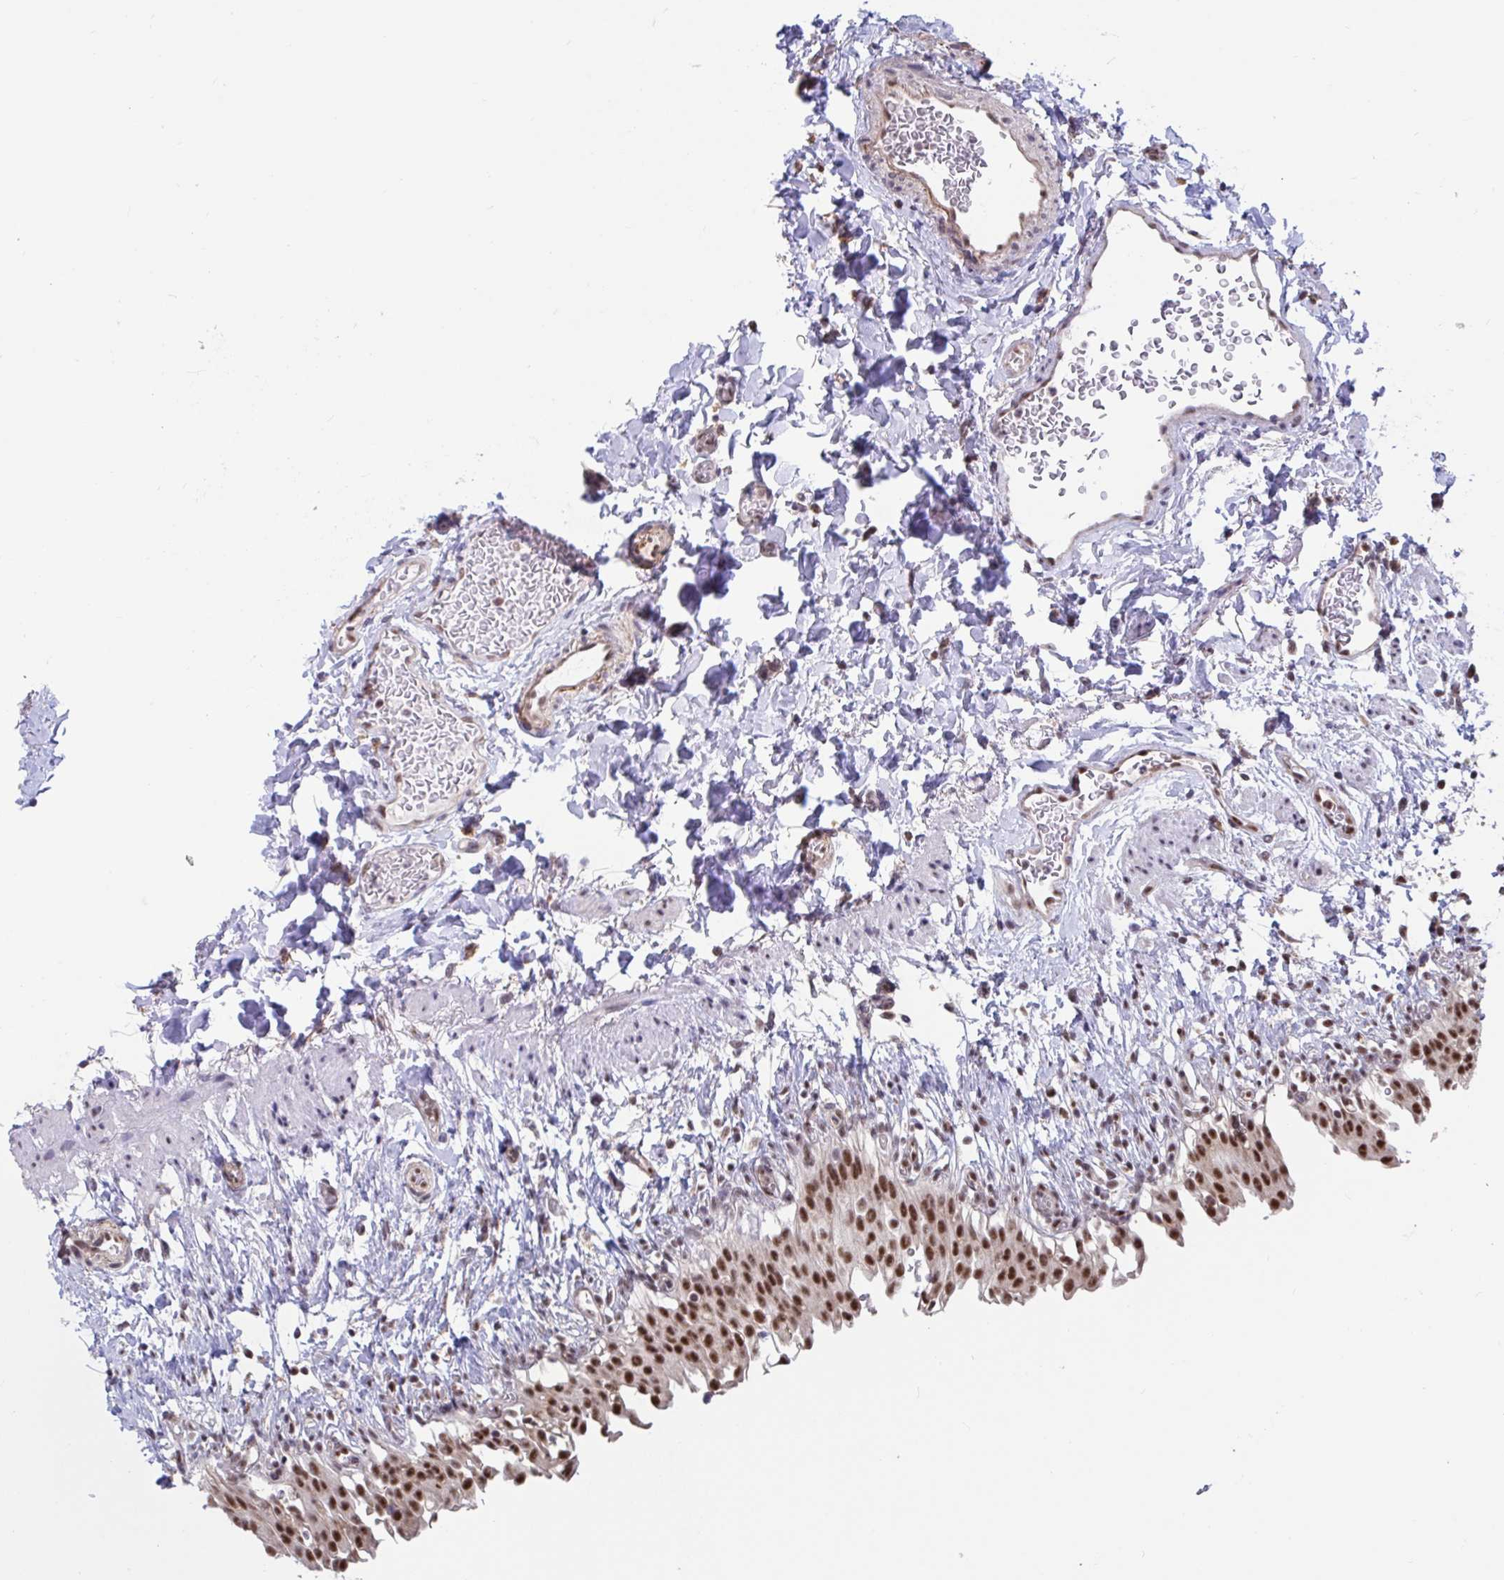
{"staining": {"intensity": "strong", "quantity": ">75%", "location": "nuclear"}, "tissue": "urinary bladder", "cell_type": "Urothelial cells", "image_type": "normal", "snomed": [{"axis": "morphology", "description": "Normal tissue, NOS"}, {"axis": "topography", "description": "Urinary bladder"}, {"axis": "topography", "description": "Peripheral nerve tissue"}], "caption": "An image of human urinary bladder stained for a protein displays strong nuclear brown staining in urothelial cells. (brown staining indicates protein expression, while blue staining denotes nuclei).", "gene": "DDX39A", "patient": {"sex": "female", "age": 60}}